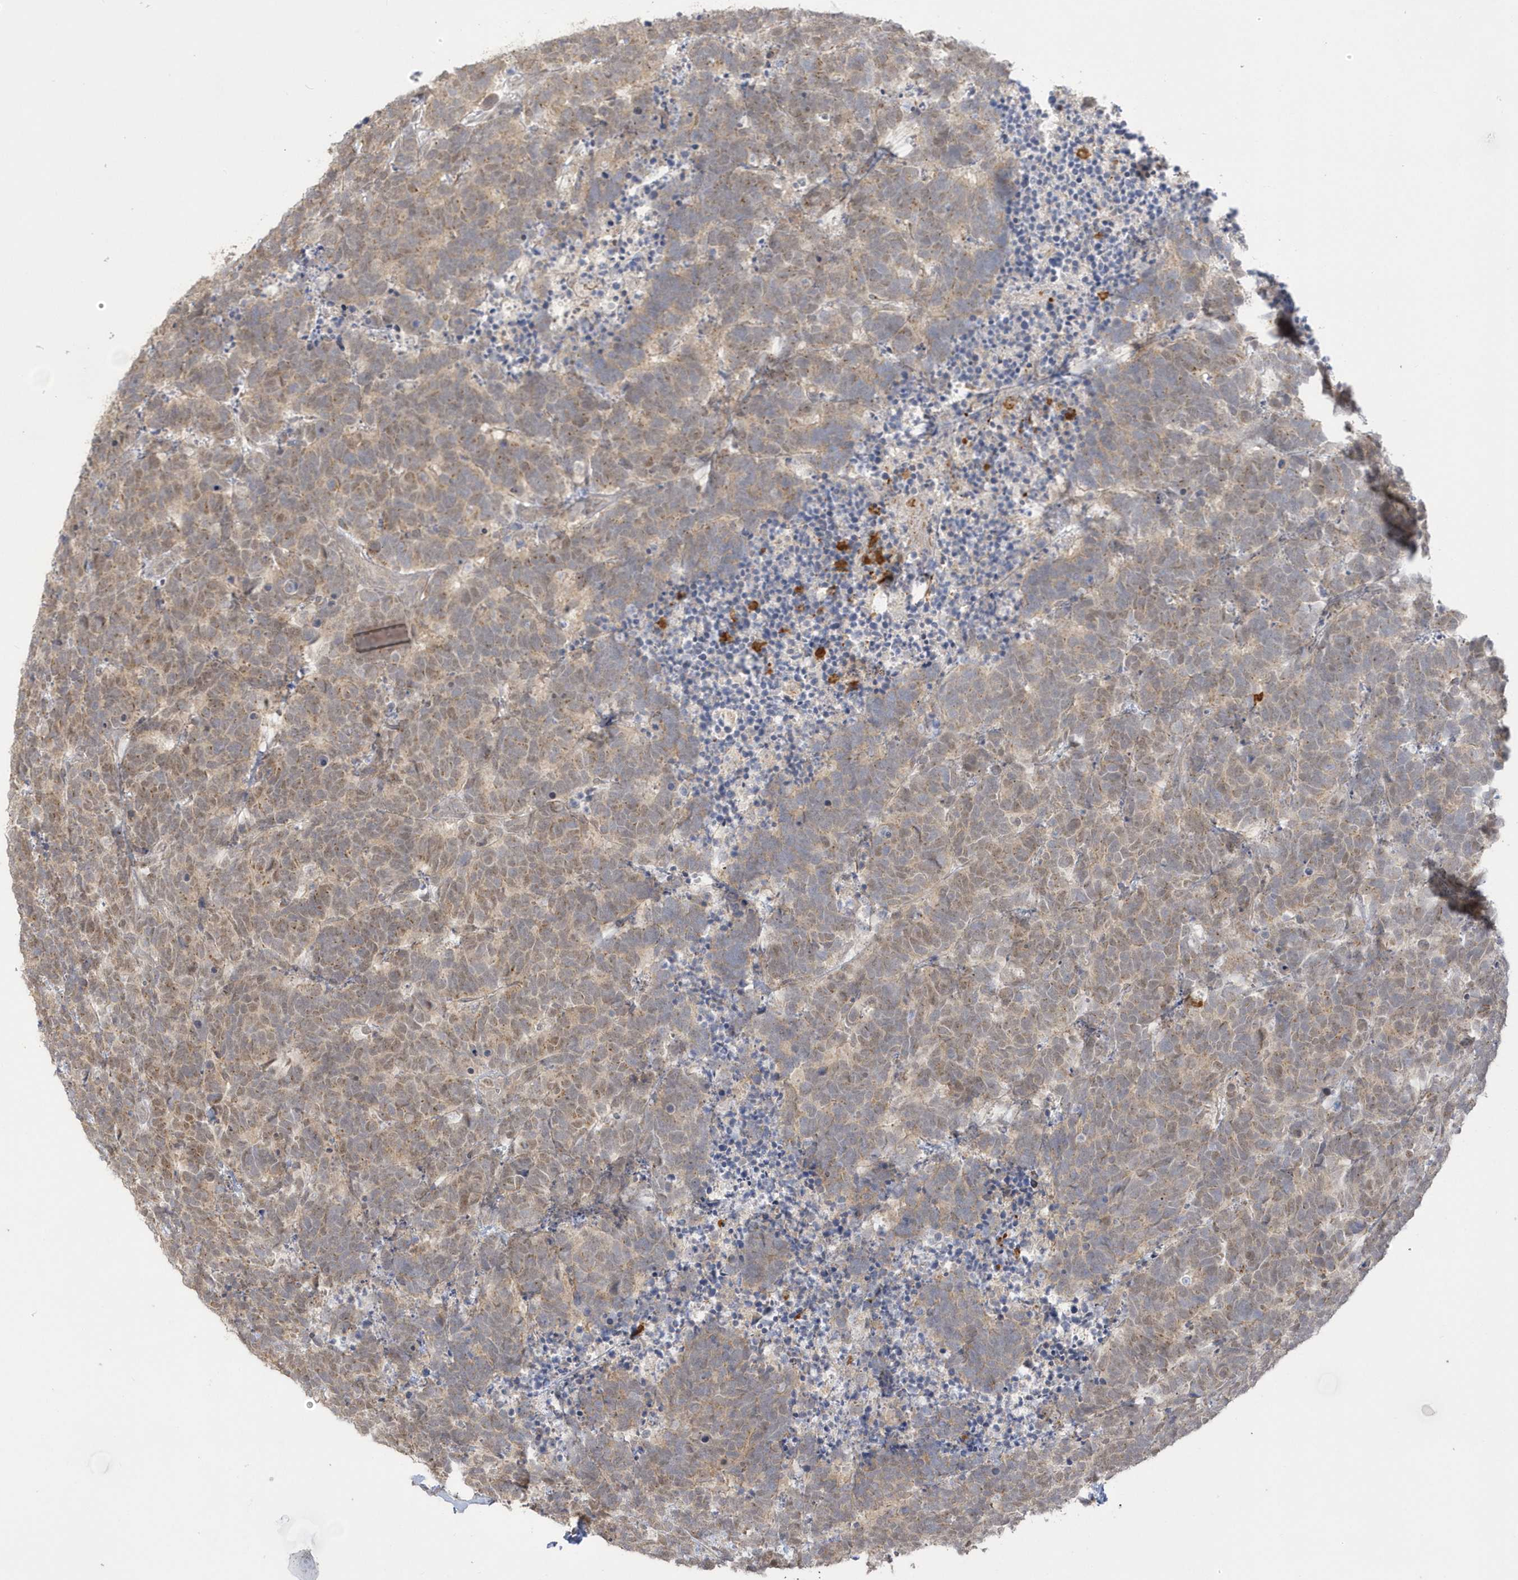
{"staining": {"intensity": "weak", "quantity": ">75%", "location": "cytoplasmic/membranous"}, "tissue": "carcinoid", "cell_type": "Tumor cells", "image_type": "cancer", "snomed": [{"axis": "morphology", "description": "Carcinoma, NOS"}, {"axis": "morphology", "description": "Carcinoid, malignant, NOS"}, {"axis": "topography", "description": "Urinary bladder"}], "caption": "A high-resolution histopathology image shows immunohistochemistry staining of carcinoid, which displays weak cytoplasmic/membranous positivity in about >75% of tumor cells.", "gene": "NAF1", "patient": {"sex": "male", "age": 57}}